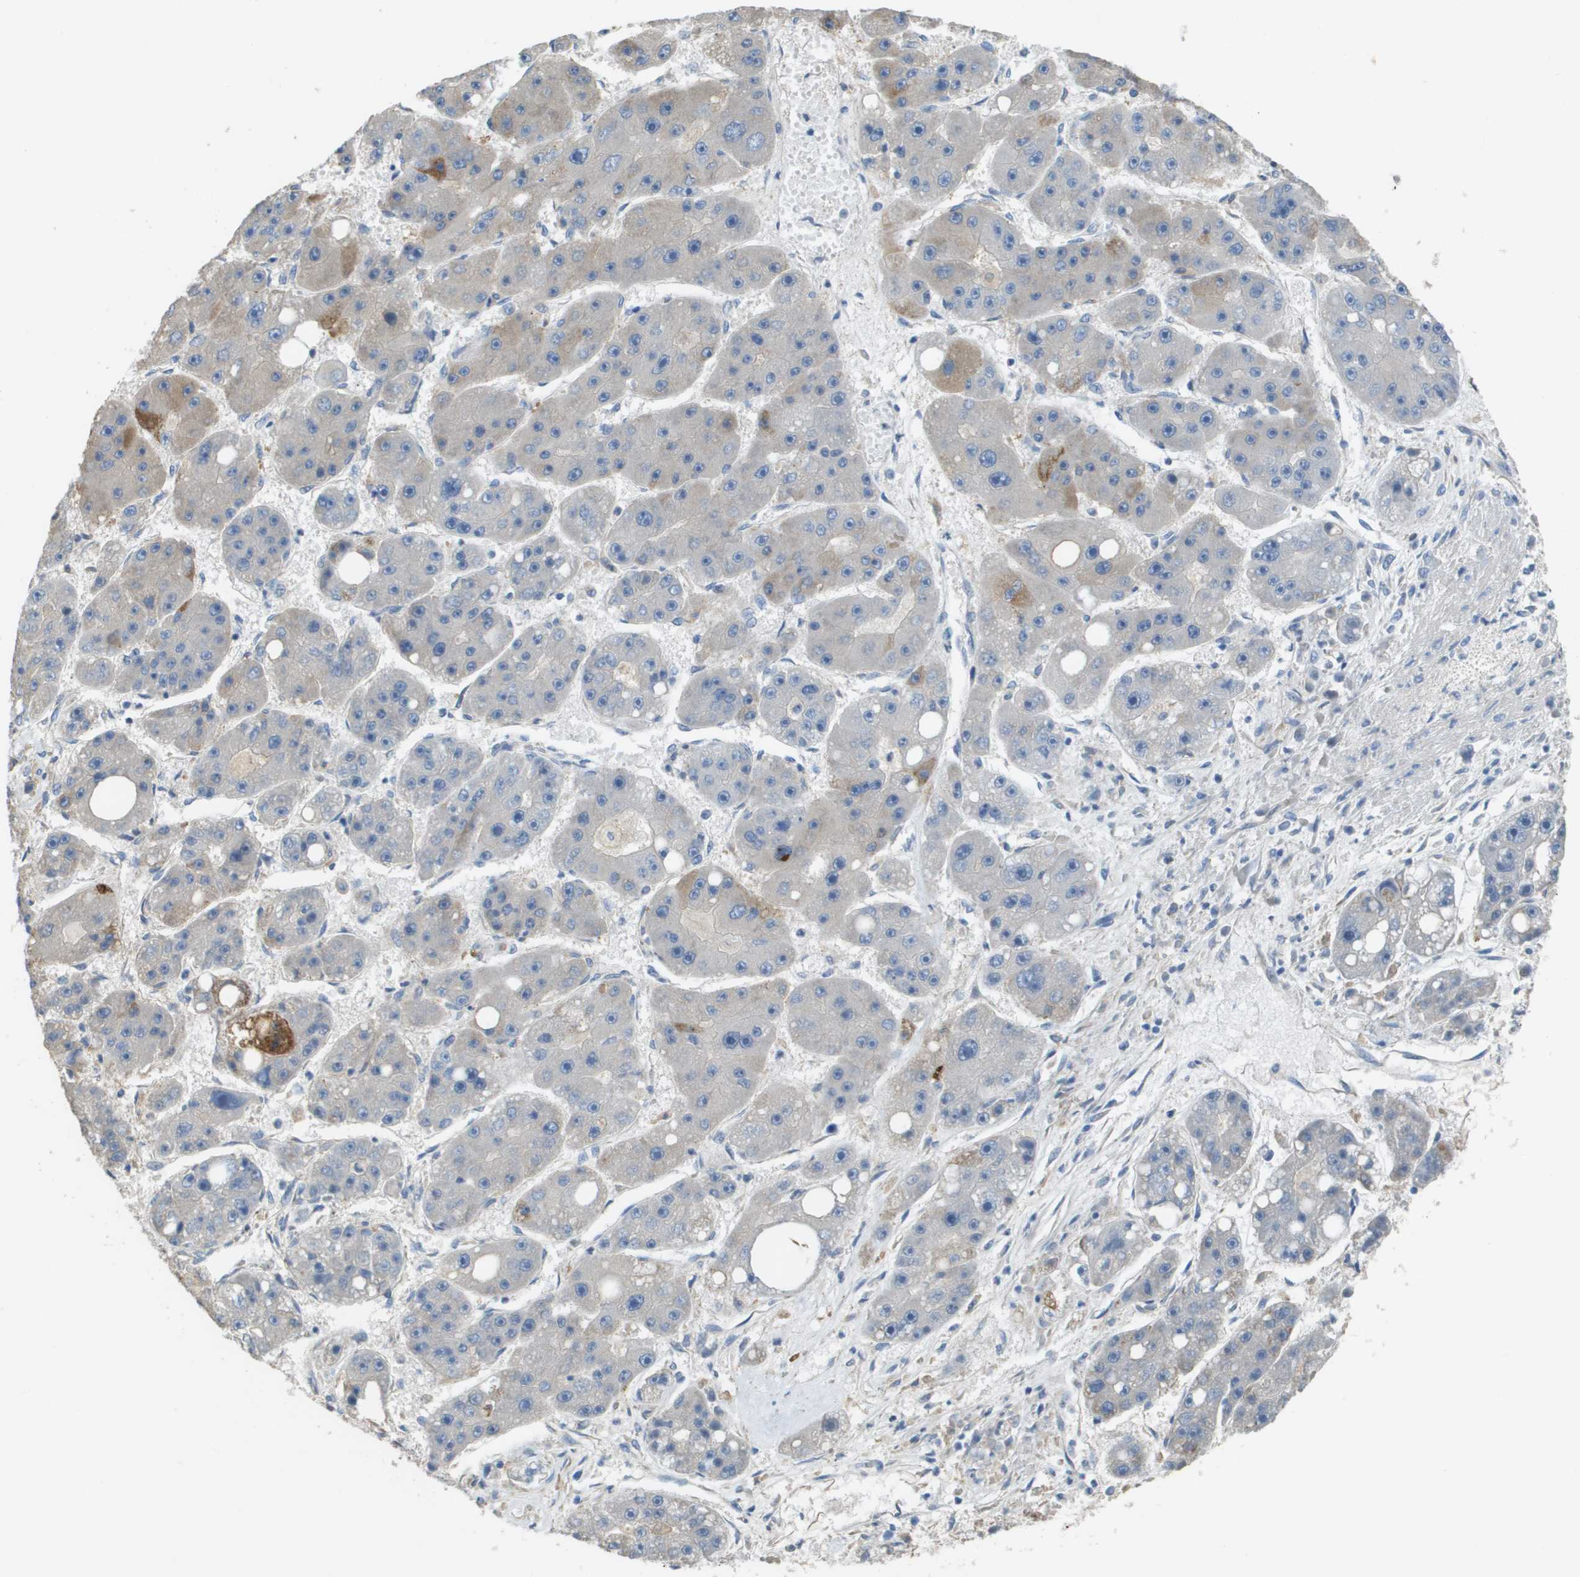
{"staining": {"intensity": "negative", "quantity": "none", "location": "none"}, "tissue": "liver cancer", "cell_type": "Tumor cells", "image_type": "cancer", "snomed": [{"axis": "morphology", "description": "Carcinoma, Hepatocellular, NOS"}, {"axis": "topography", "description": "Liver"}], "caption": "Liver hepatocellular carcinoma was stained to show a protein in brown. There is no significant expression in tumor cells.", "gene": "CASP10", "patient": {"sex": "female", "age": 61}}